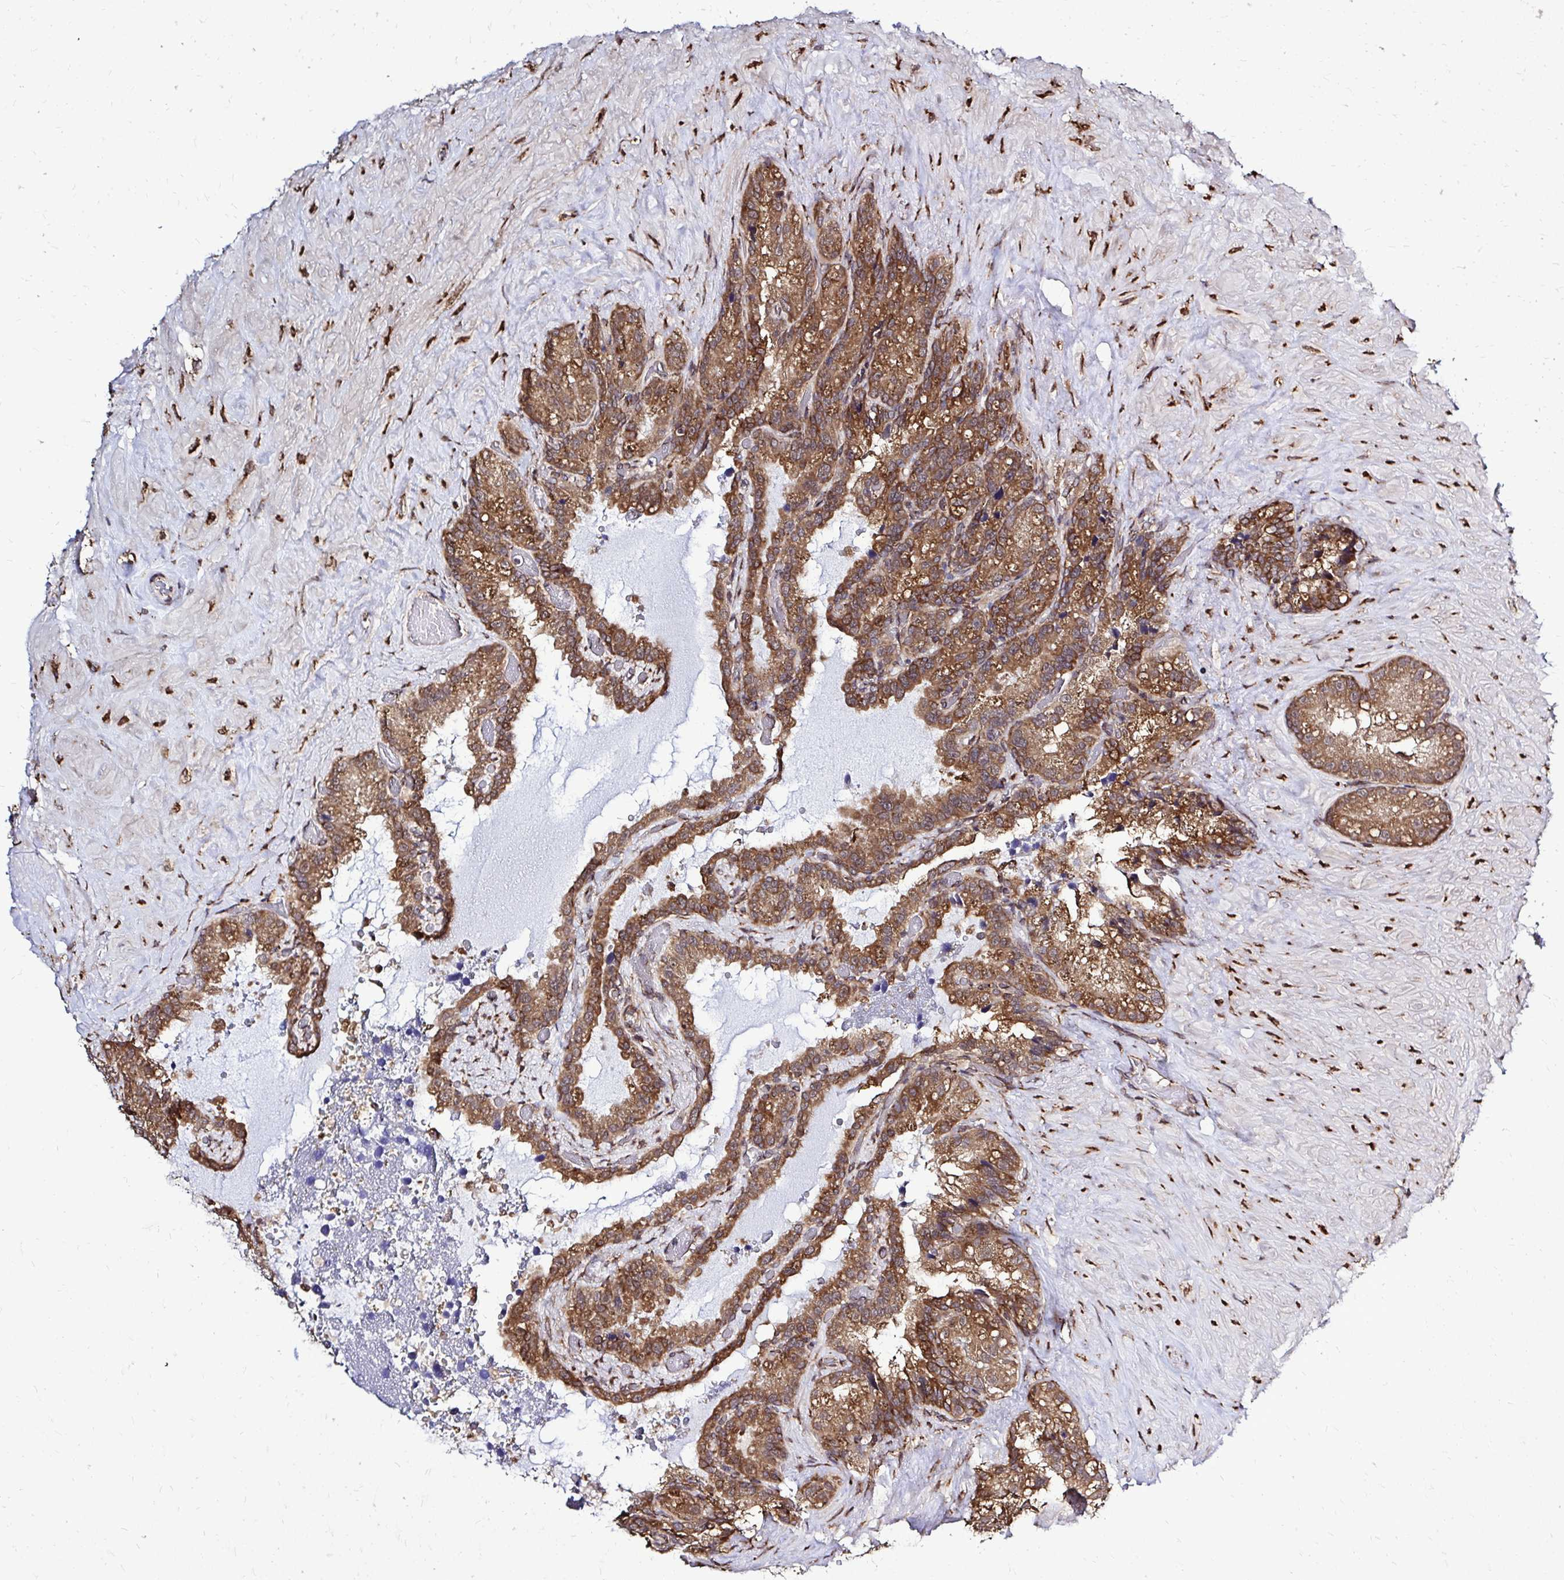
{"staining": {"intensity": "strong", "quantity": "25%-75%", "location": "cytoplasmic/membranous"}, "tissue": "seminal vesicle", "cell_type": "Glandular cells", "image_type": "normal", "snomed": [{"axis": "morphology", "description": "Normal tissue, NOS"}, {"axis": "topography", "description": "Seminal veicle"}], "caption": "Human seminal vesicle stained with a brown dye exhibits strong cytoplasmic/membranous positive positivity in about 25%-75% of glandular cells.", "gene": "FMR1", "patient": {"sex": "male", "age": 60}}